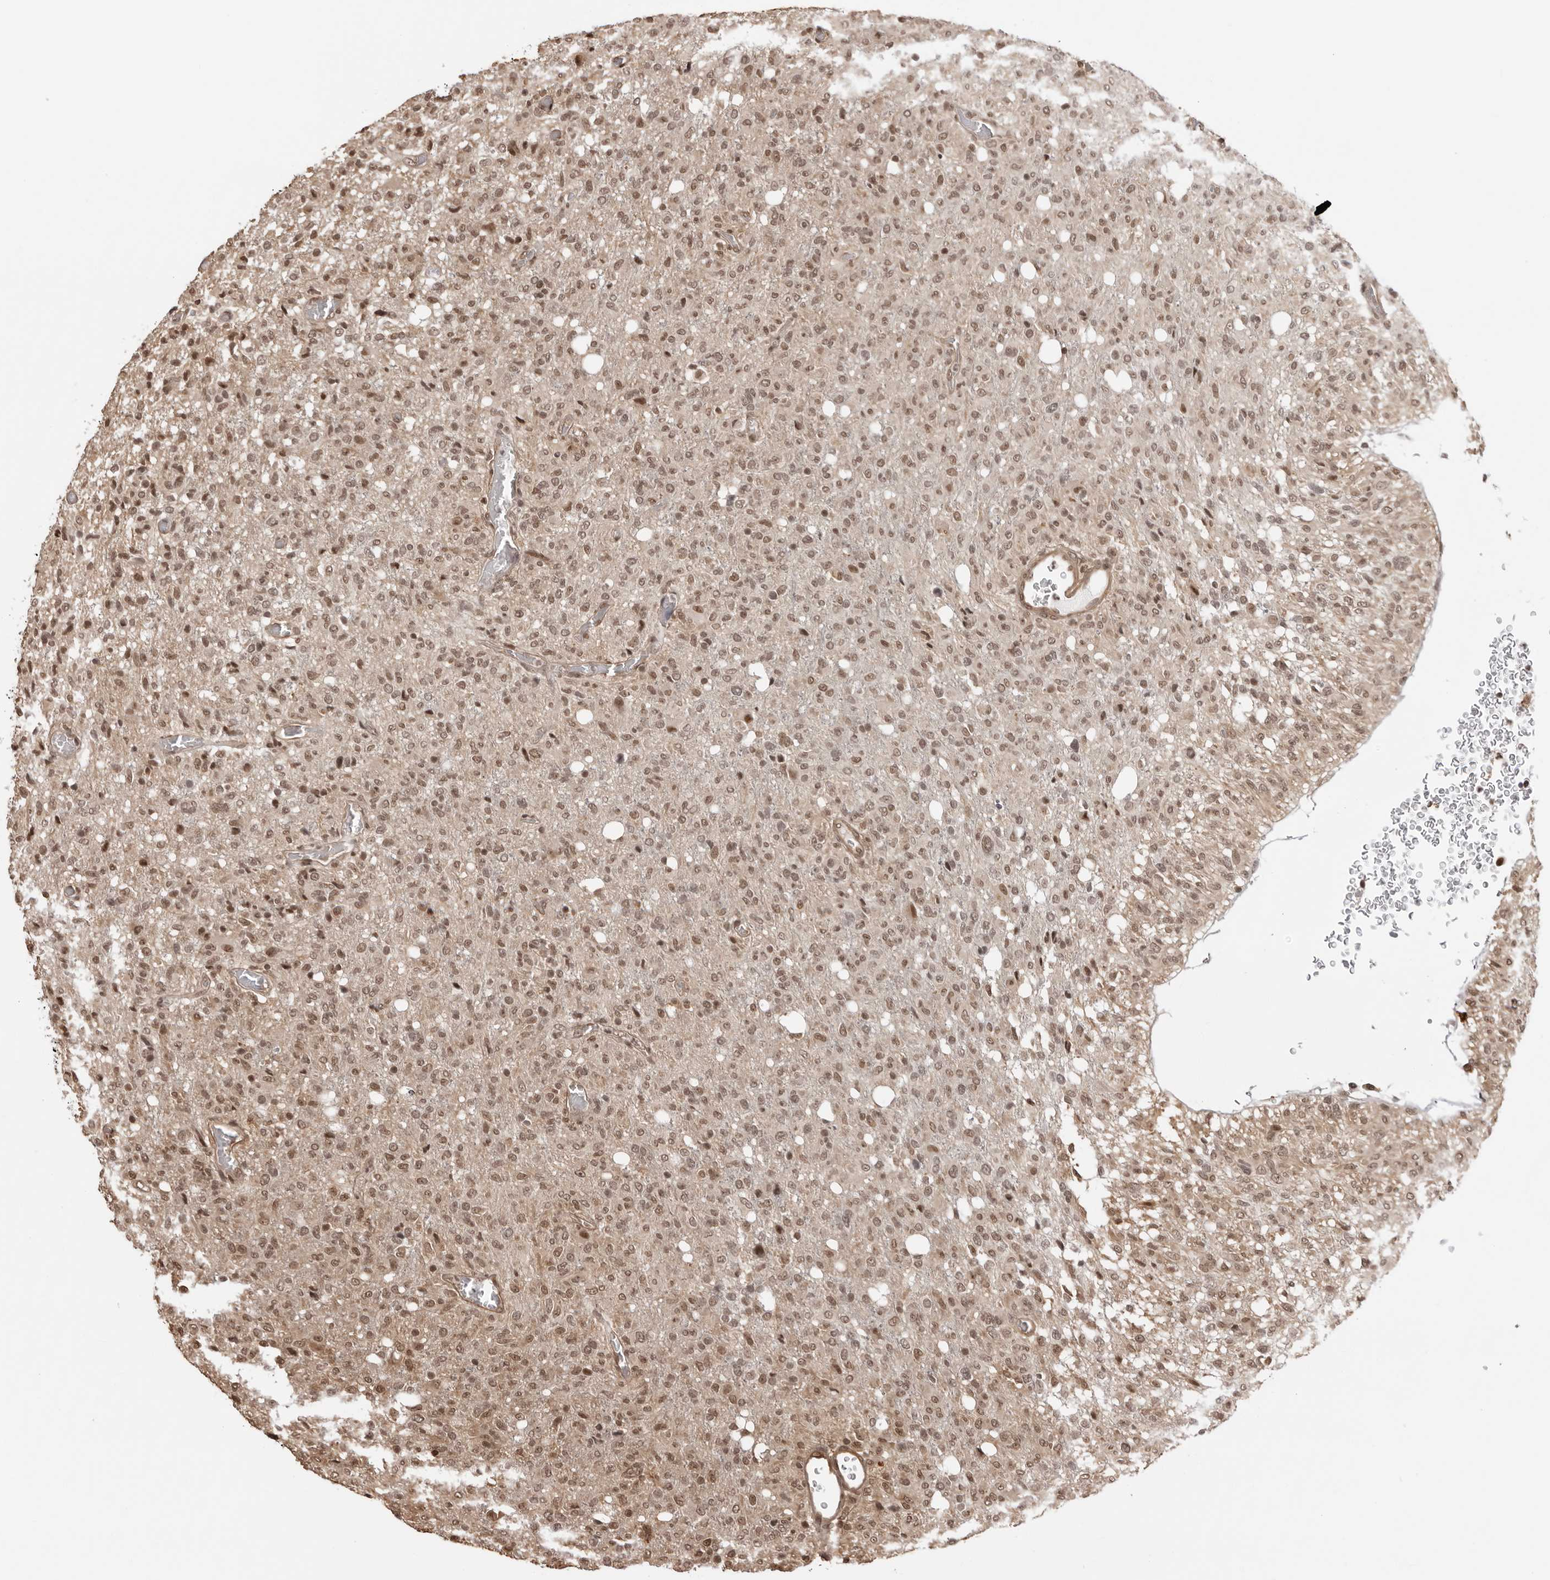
{"staining": {"intensity": "moderate", "quantity": ">75%", "location": "nuclear"}, "tissue": "glioma", "cell_type": "Tumor cells", "image_type": "cancer", "snomed": [{"axis": "morphology", "description": "Glioma, malignant, High grade"}, {"axis": "topography", "description": "Brain"}], "caption": "Glioma stained for a protein (brown) reveals moderate nuclear positive staining in approximately >75% of tumor cells.", "gene": "SDE2", "patient": {"sex": "female", "age": 57}}